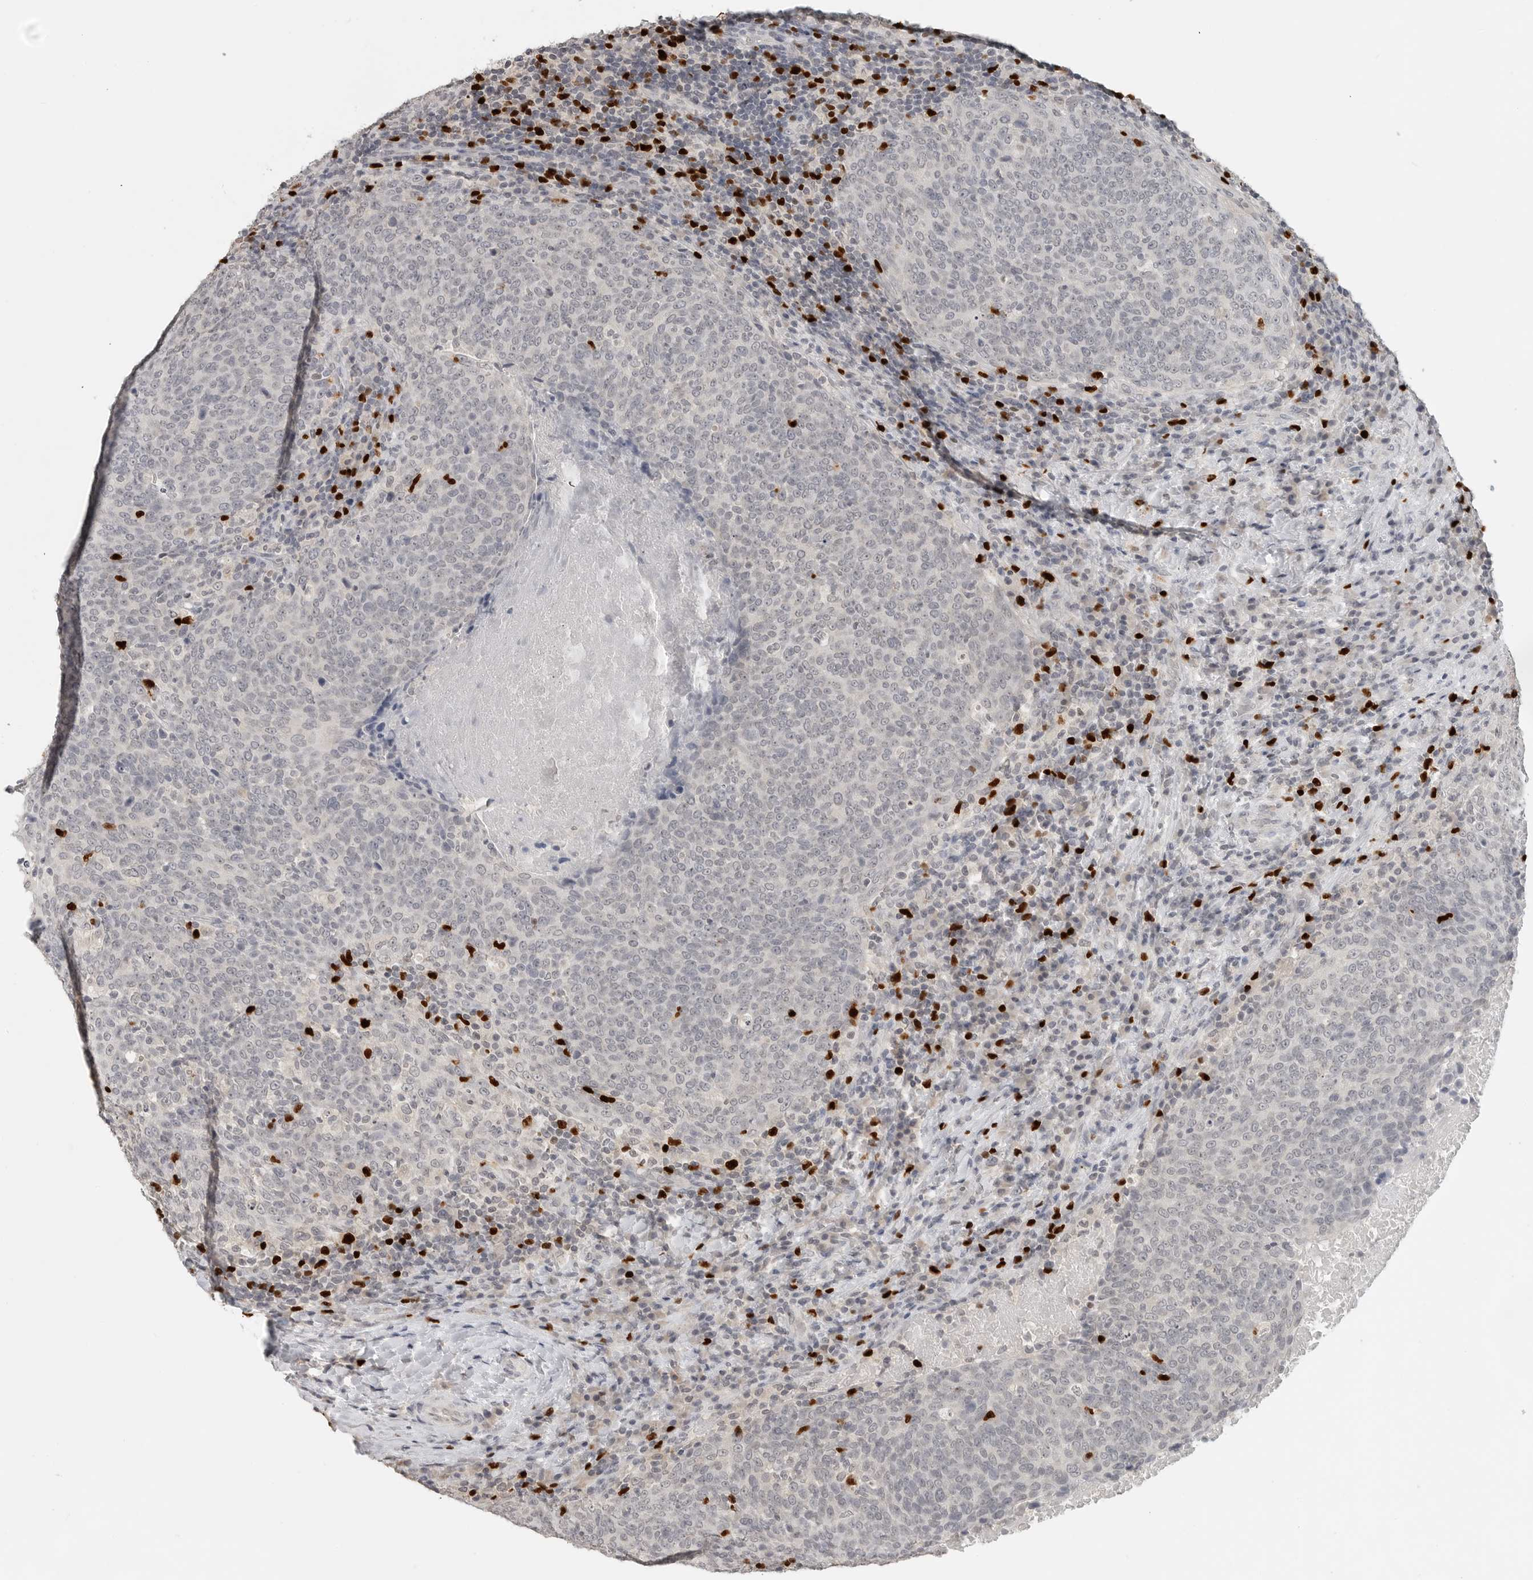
{"staining": {"intensity": "negative", "quantity": "none", "location": "none"}, "tissue": "head and neck cancer", "cell_type": "Tumor cells", "image_type": "cancer", "snomed": [{"axis": "morphology", "description": "Squamous cell carcinoma, NOS"}, {"axis": "morphology", "description": "Squamous cell carcinoma, metastatic, NOS"}, {"axis": "topography", "description": "Lymph node"}, {"axis": "topography", "description": "Head-Neck"}], "caption": "IHC of head and neck cancer (metastatic squamous cell carcinoma) exhibits no expression in tumor cells.", "gene": "FOXP3", "patient": {"sex": "male", "age": 62}}